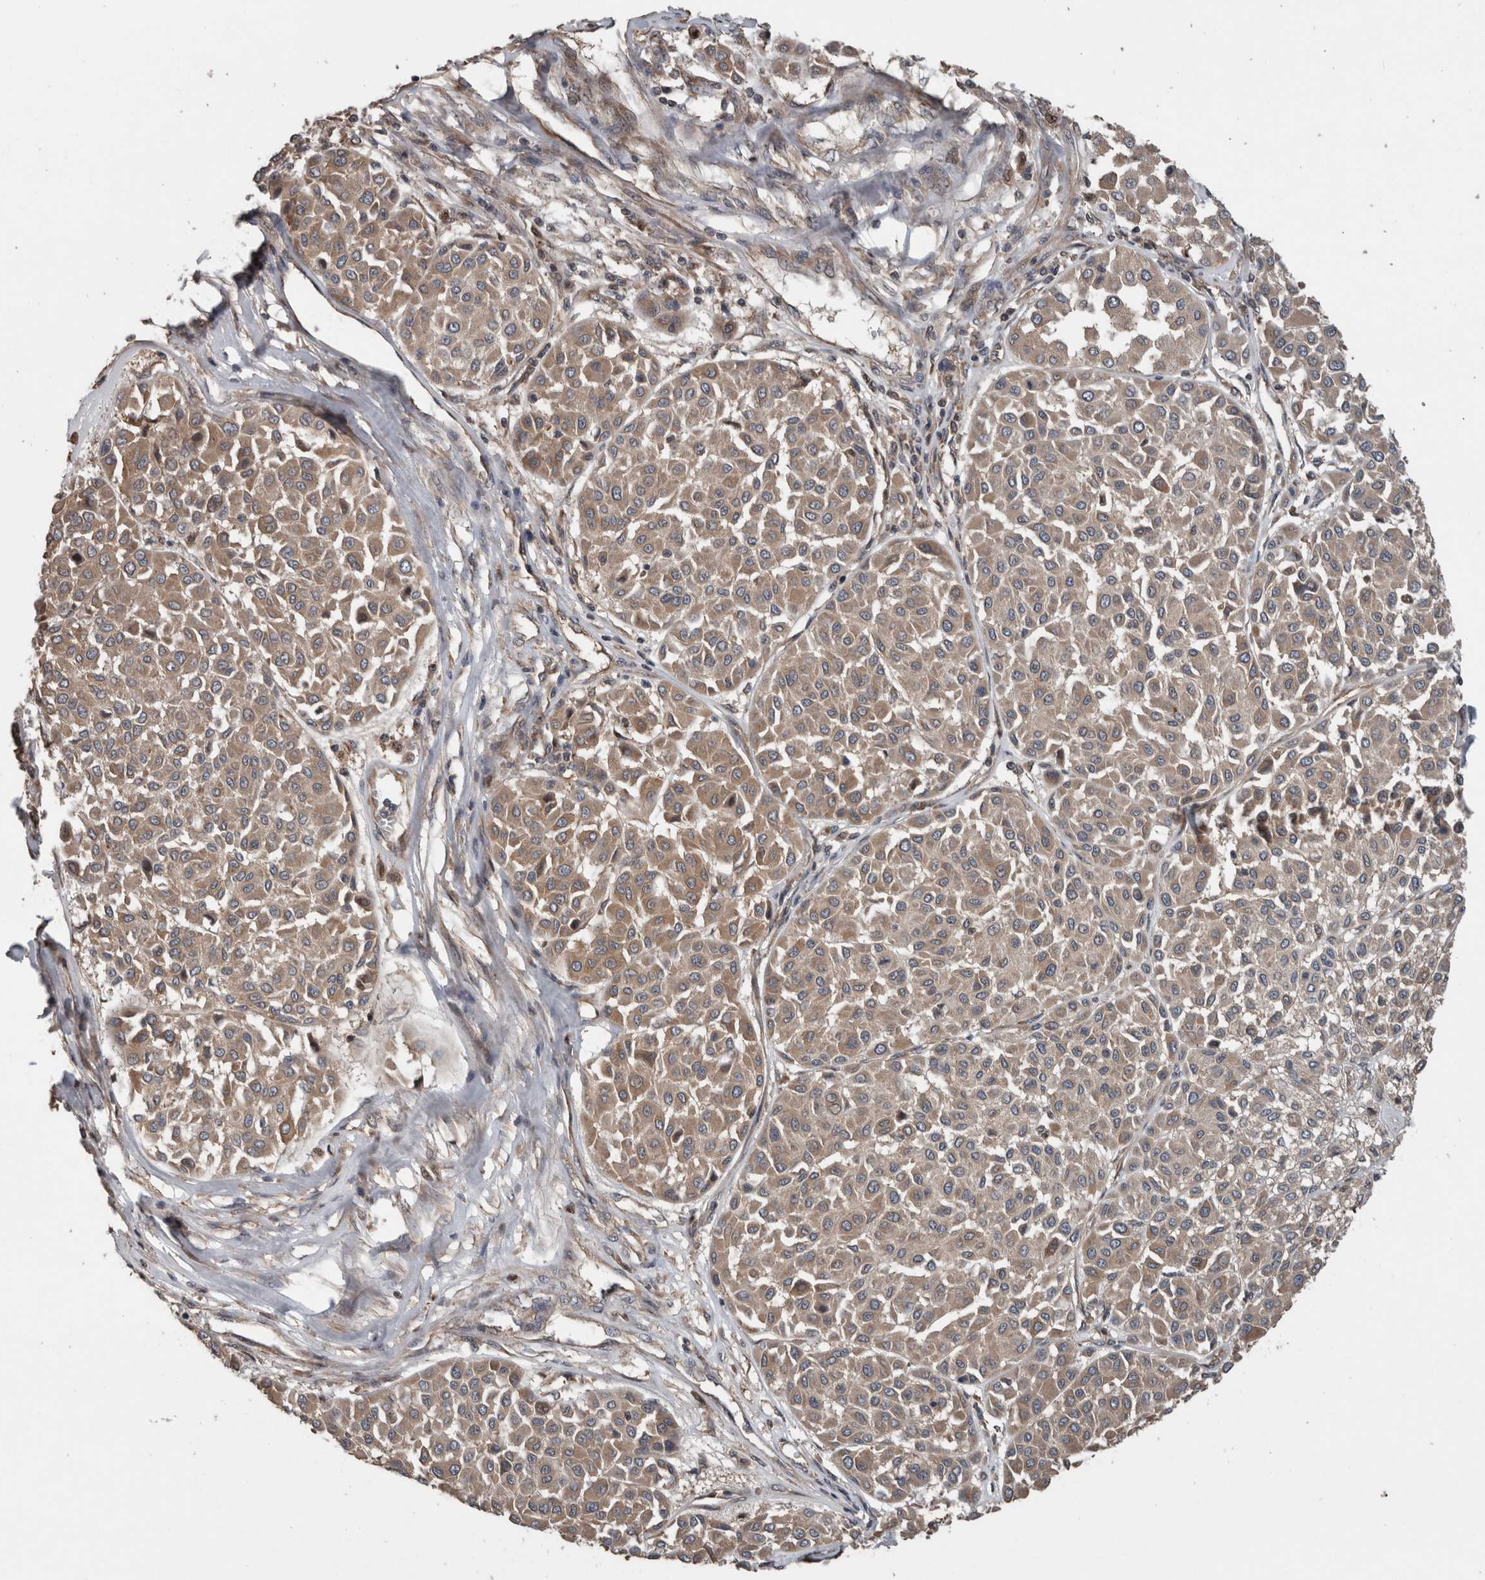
{"staining": {"intensity": "weak", "quantity": ">75%", "location": "cytoplasmic/membranous"}, "tissue": "melanoma", "cell_type": "Tumor cells", "image_type": "cancer", "snomed": [{"axis": "morphology", "description": "Malignant melanoma, Metastatic site"}, {"axis": "topography", "description": "Soft tissue"}], "caption": "Melanoma was stained to show a protein in brown. There is low levels of weak cytoplasmic/membranous positivity in approximately >75% of tumor cells. Immunohistochemistry stains the protein in brown and the nuclei are stained blue.", "gene": "RIOK3", "patient": {"sex": "male", "age": 41}}